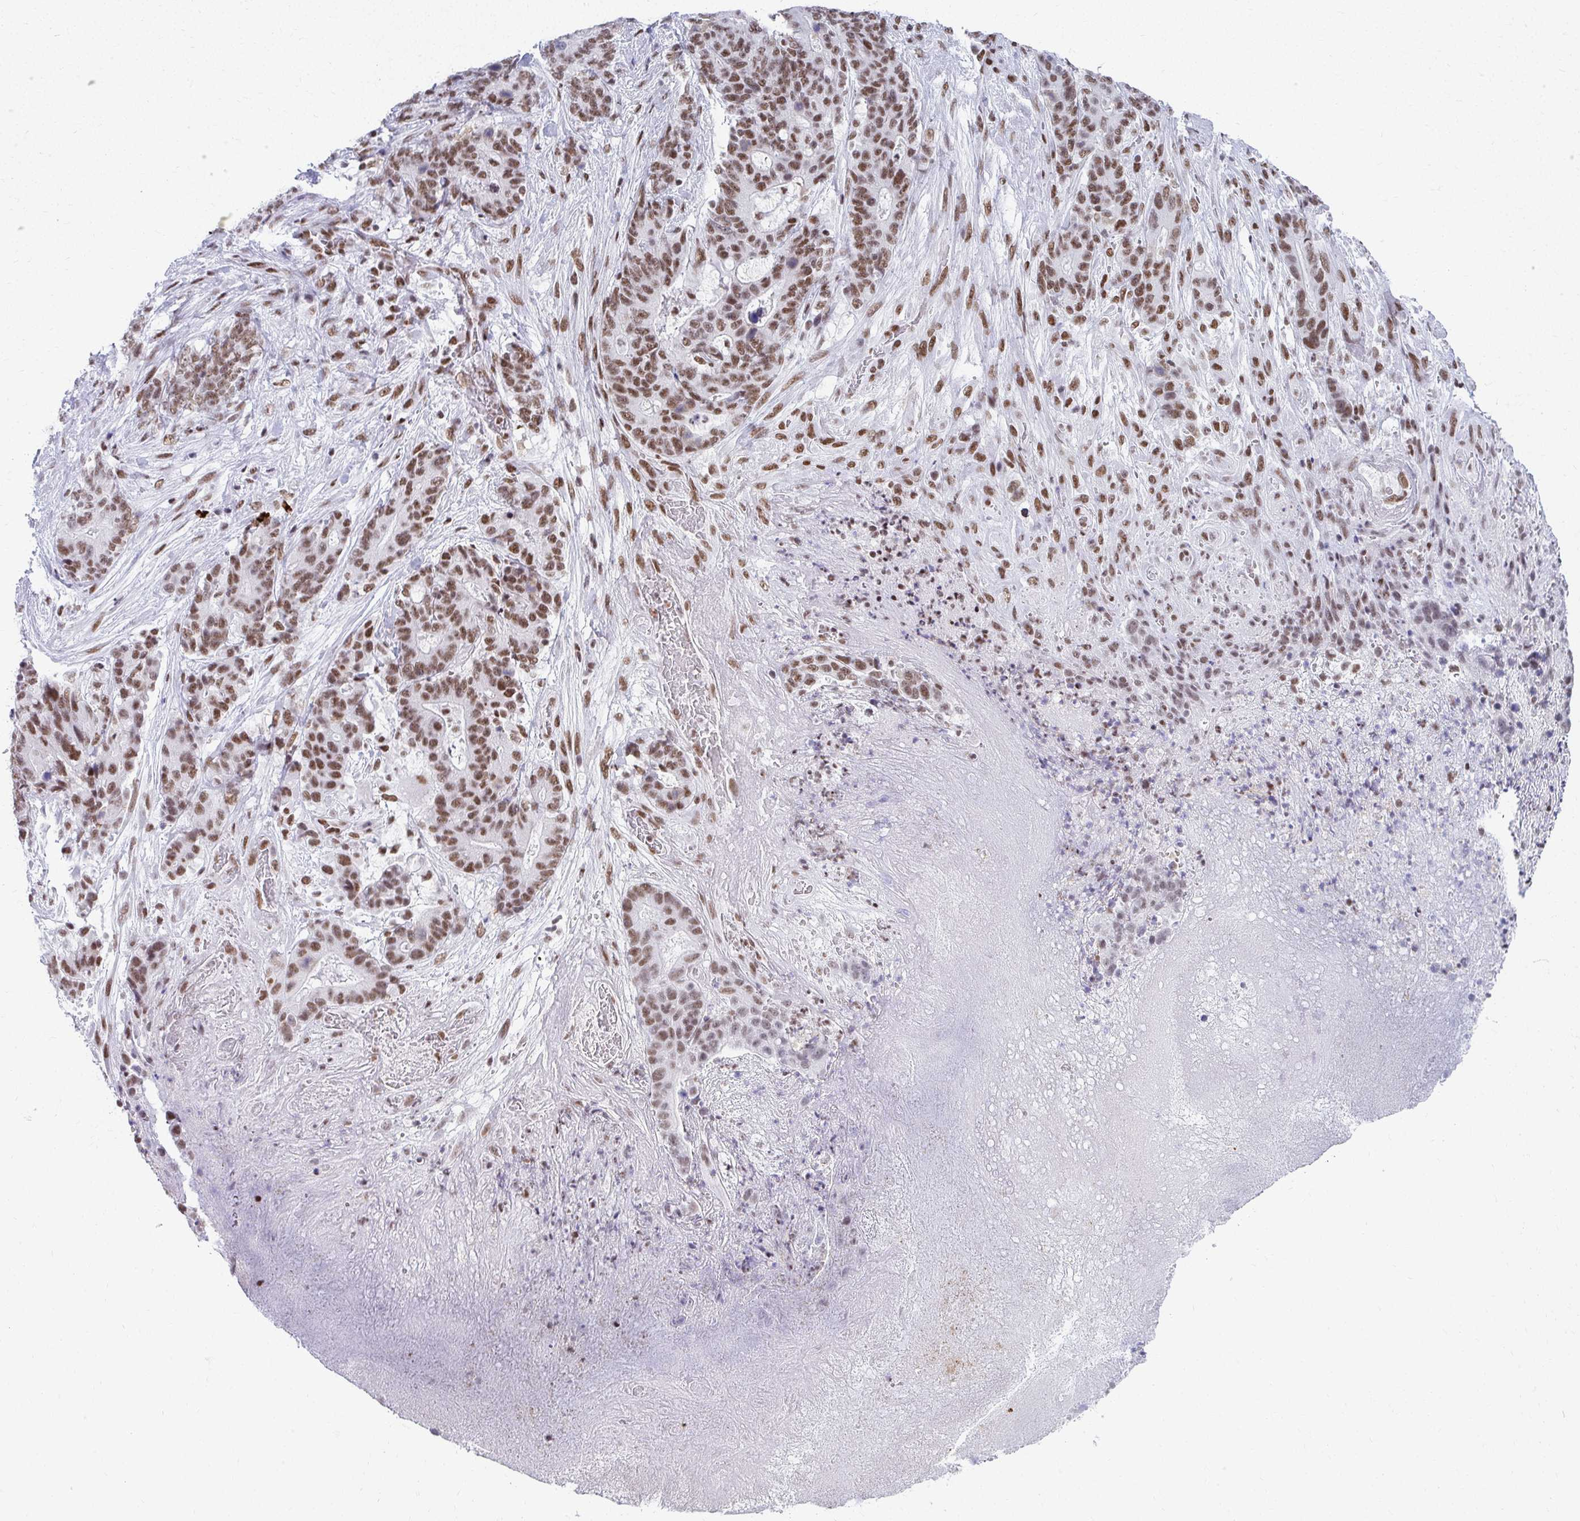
{"staining": {"intensity": "moderate", "quantity": ">75%", "location": "nuclear"}, "tissue": "stomach cancer", "cell_type": "Tumor cells", "image_type": "cancer", "snomed": [{"axis": "morphology", "description": "Normal tissue, NOS"}, {"axis": "morphology", "description": "Adenocarcinoma, NOS"}, {"axis": "topography", "description": "Stomach"}], "caption": "High-power microscopy captured an immunohistochemistry (IHC) photomicrograph of stomach cancer, revealing moderate nuclear positivity in approximately >75% of tumor cells.", "gene": "CREBBP", "patient": {"sex": "female", "age": 64}}